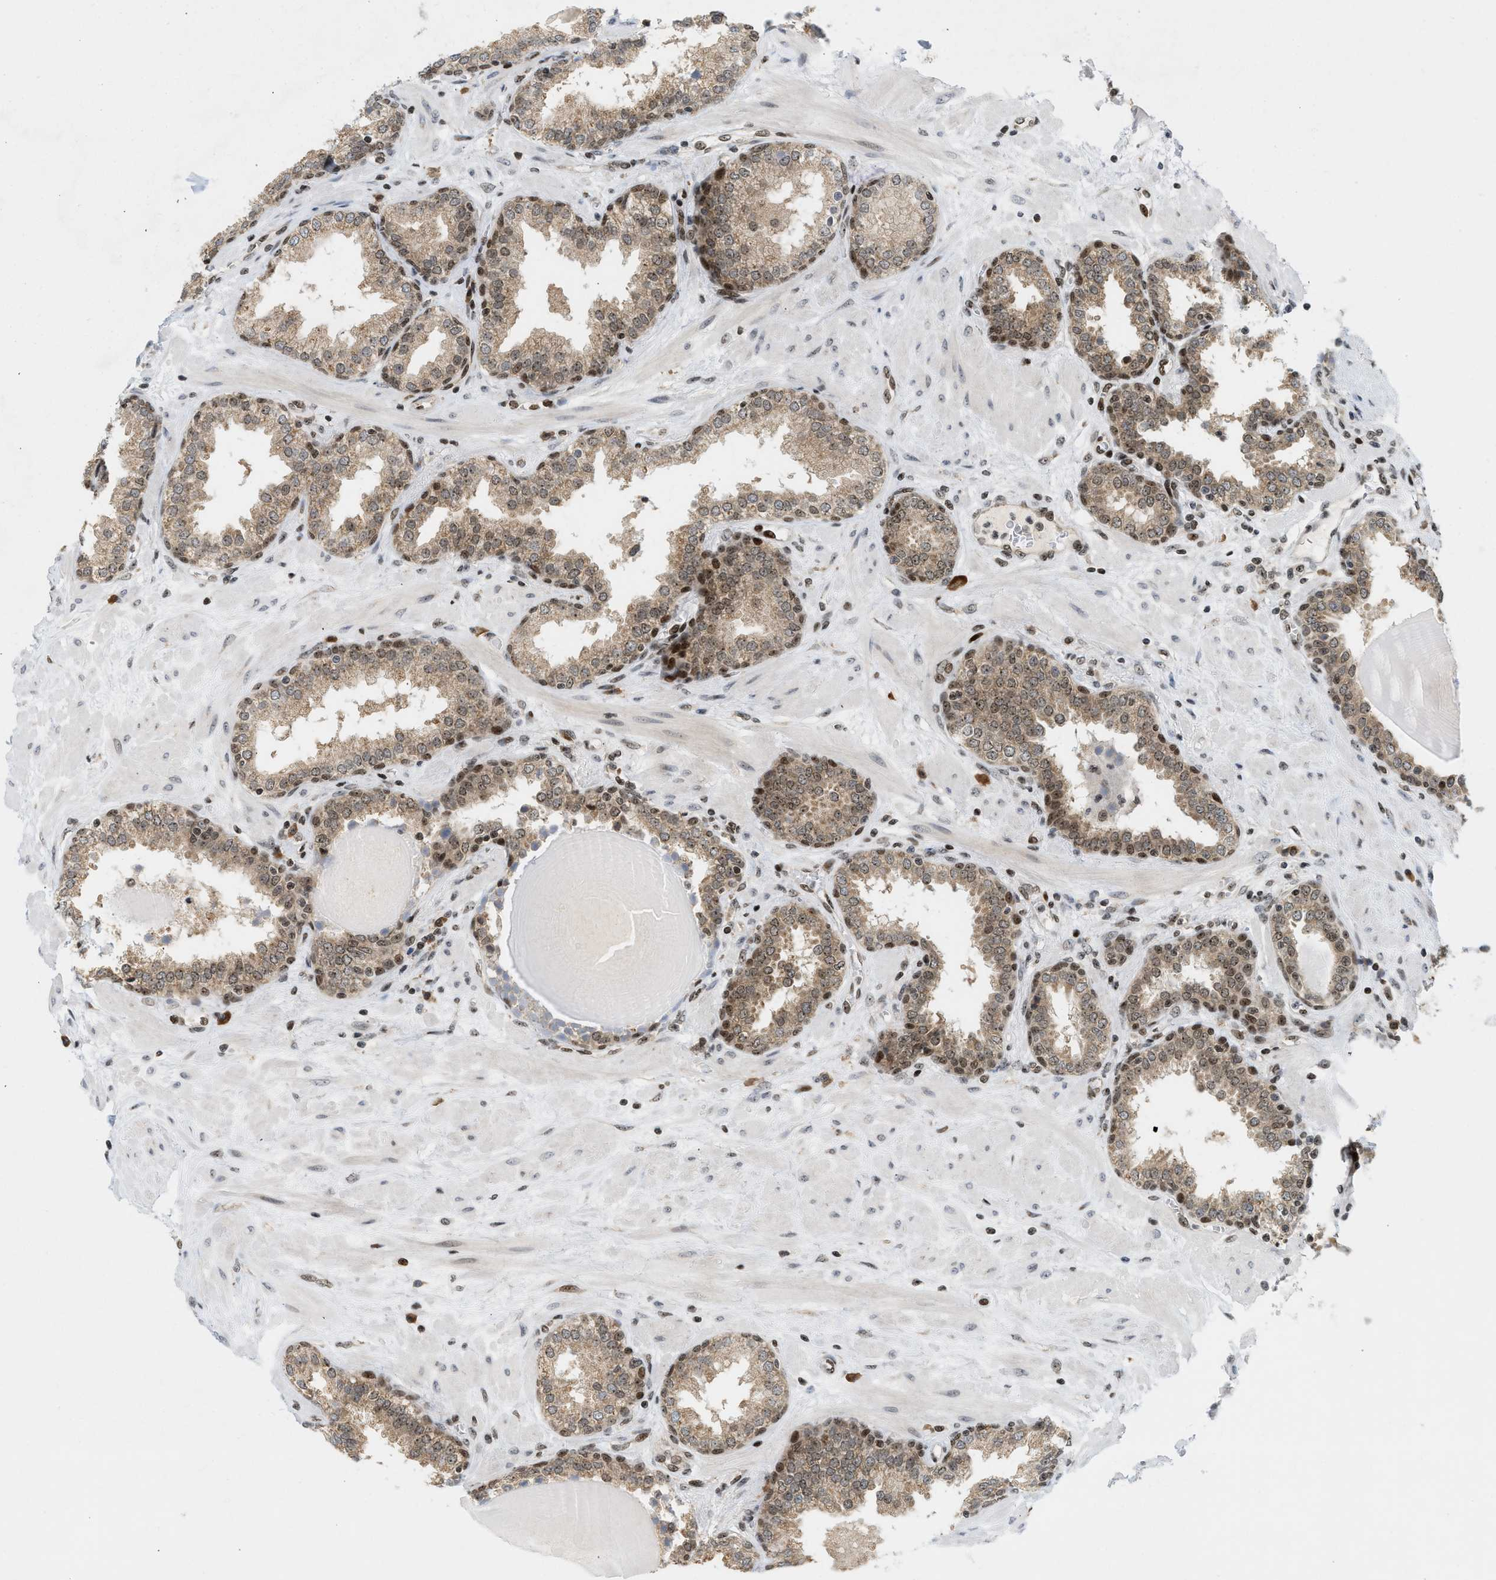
{"staining": {"intensity": "moderate", "quantity": "25%-75%", "location": "cytoplasmic/membranous,nuclear"}, "tissue": "prostate", "cell_type": "Glandular cells", "image_type": "normal", "snomed": [{"axis": "morphology", "description": "Normal tissue, NOS"}, {"axis": "topography", "description": "Prostate"}], "caption": "High-magnification brightfield microscopy of normal prostate stained with DAB (3,3'-diaminobenzidine) (brown) and counterstained with hematoxylin (blue). glandular cells exhibit moderate cytoplasmic/membranous,nuclear expression is present in approximately25%-75% of cells.", "gene": "ZNF22", "patient": {"sex": "male", "age": 51}}